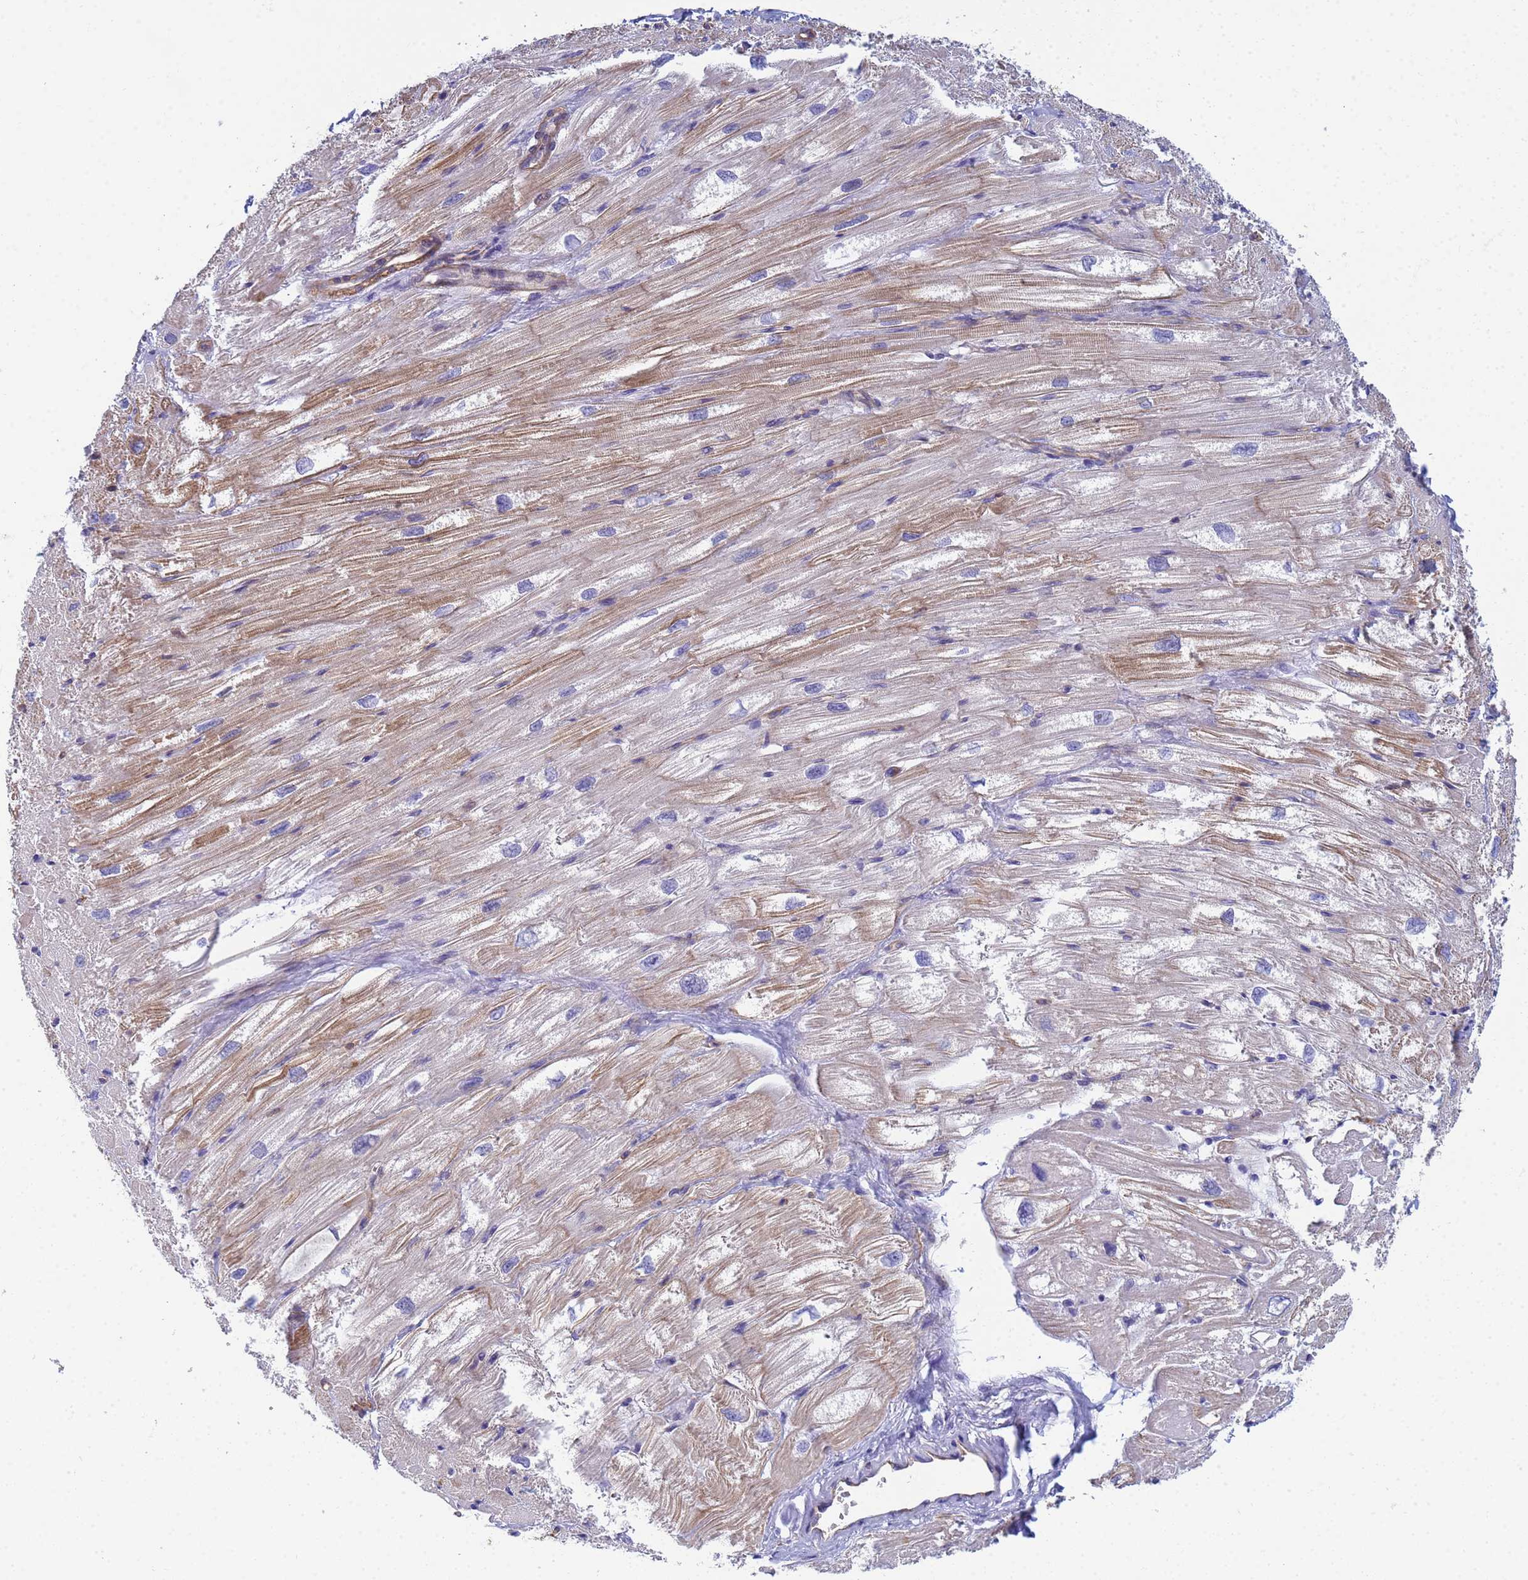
{"staining": {"intensity": "moderate", "quantity": ">75%", "location": "cytoplasmic/membranous"}, "tissue": "heart muscle", "cell_type": "Cardiomyocytes", "image_type": "normal", "snomed": [{"axis": "morphology", "description": "Normal tissue, NOS"}, {"axis": "topography", "description": "Heart"}], "caption": "Immunohistochemical staining of normal human heart muscle reveals >75% levels of moderate cytoplasmic/membranous protein positivity in about >75% of cardiomyocytes. The protein of interest is shown in brown color, while the nuclei are stained blue.", "gene": "ZNG1A", "patient": {"sex": "male", "age": 50}}